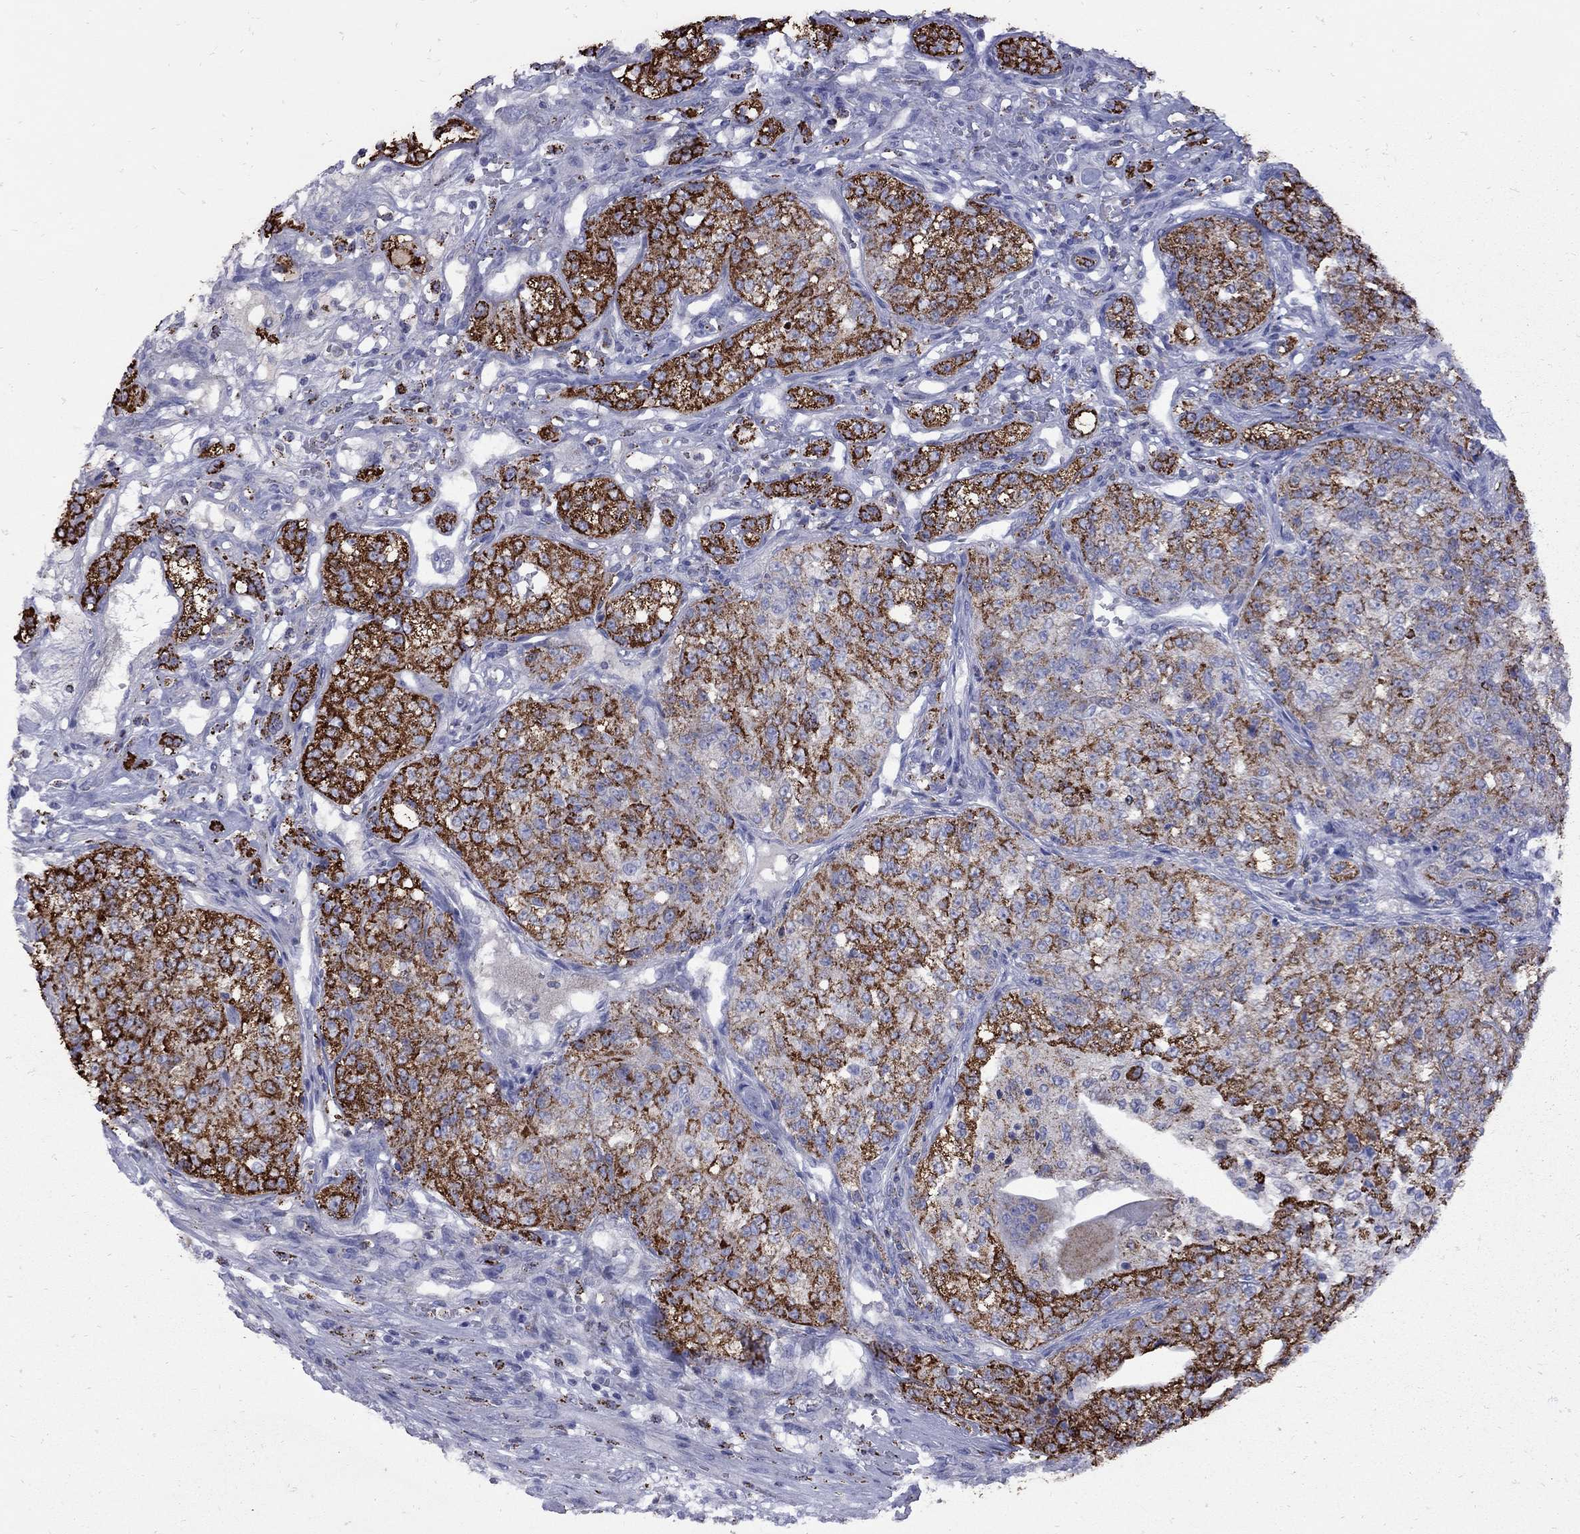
{"staining": {"intensity": "strong", "quantity": ">75%", "location": "cytoplasmic/membranous"}, "tissue": "renal cancer", "cell_type": "Tumor cells", "image_type": "cancer", "snomed": [{"axis": "morphology", "description": "Adenocarcinoma, NOS"}, {"axis": "topography", "description": "Kidney"}], "caption": "Protein staining of renal cancer (adenocarcinoma) tissue demonstrates strong cytoplasmic/membranous staining in about >75% of tumor cells.", "gene": "SESTD1", "patient": {"sex": "female", "age": 63}}